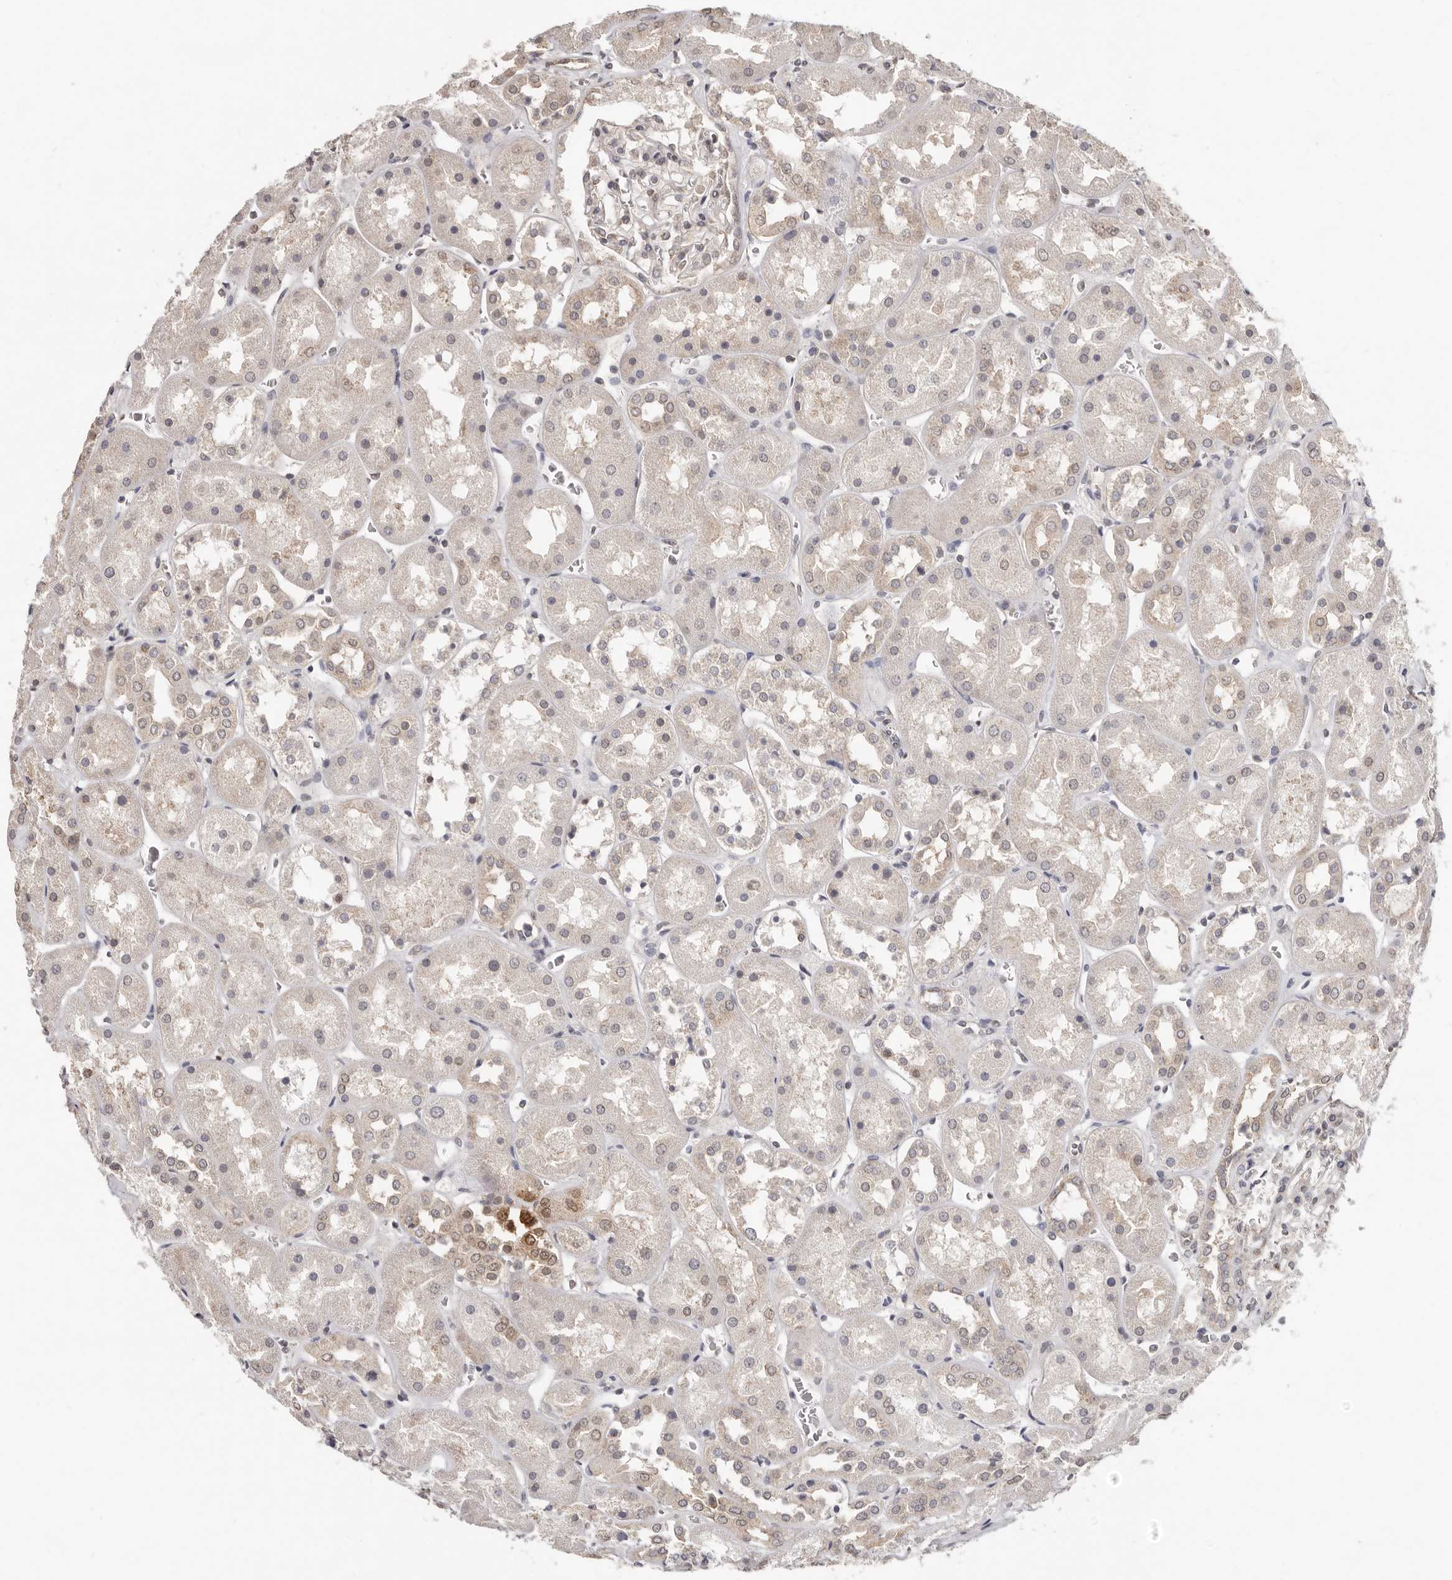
{"staining": {"intensity": "weak", "quantity": "<25%", "location": "nuclear"}, "tissue": "kidney", "cell_type": "Cells in glomeruli", "image_type": "normal", "snomed": [{"axis": "morphology", "description": "Normal tissue, NOS"}, {"axis": "topography", "description": "Kidney"}], "caption": "Cells in glomeruli show no significant positivity in unremarkable kidney. (DAB IHC, high magnification).", "gene": "LINGO2", "patient": {"sex": "male", "age": 70}}